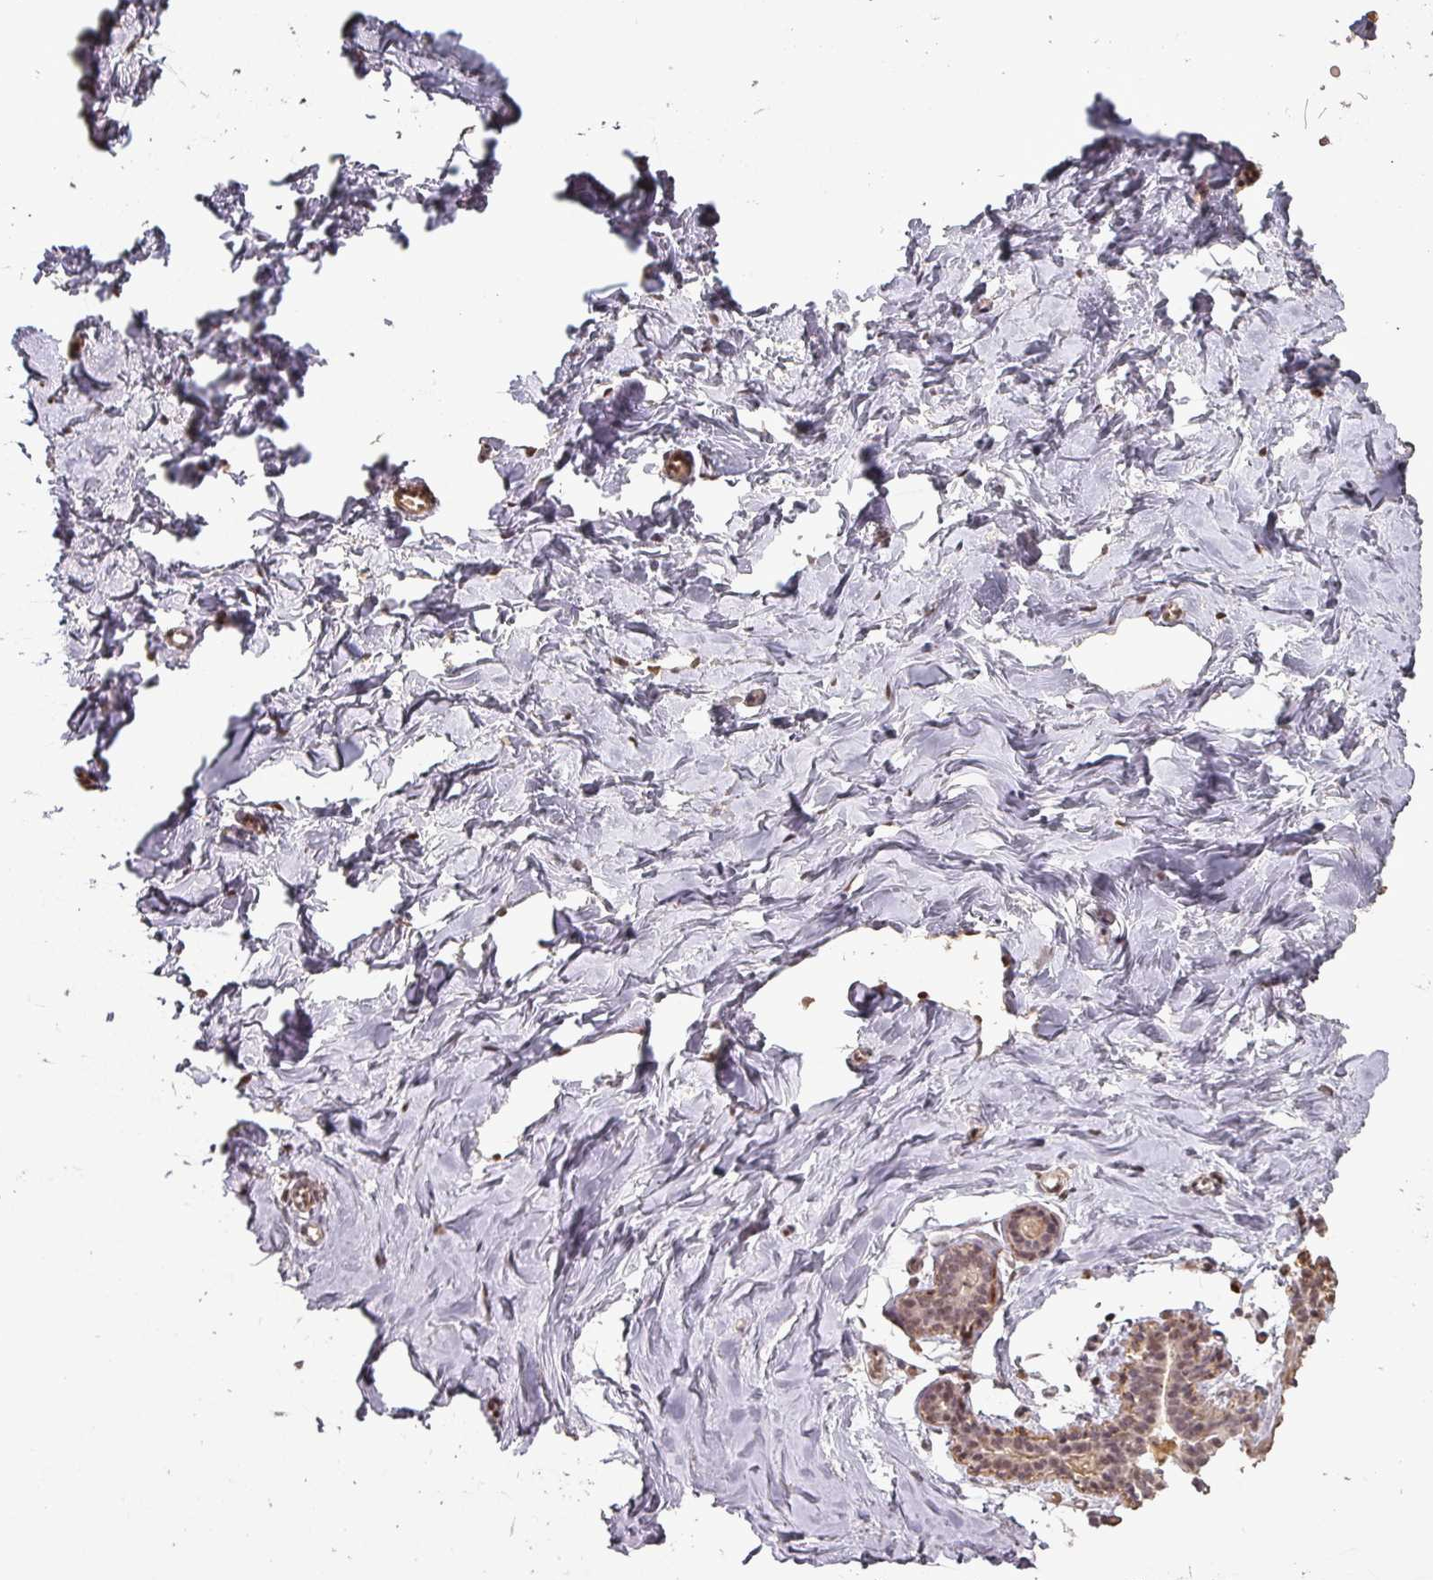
{"staining": {"intensity": "negative", "quantity": "none", "location": "none"}, "tissue": "breast", "cell_type": "Adipocytes", "image_type": "normal", "snomed": [{"axis": "morphology", "description": "Normal tissue, NOS"}, {"axis": "topography", "description": "Breast"}], "caption": "Adipocytes are negative for protein expression in unremarkable human breast. (Stains: DAB (3,3'-diaminobenzidine) immunohistochemistry with hematoxylin counter stain, Microscopy: brightfield microscopy at high magnification).", "gene": "GPRIN2", "patient": {"sex": "female", "age": 23}}